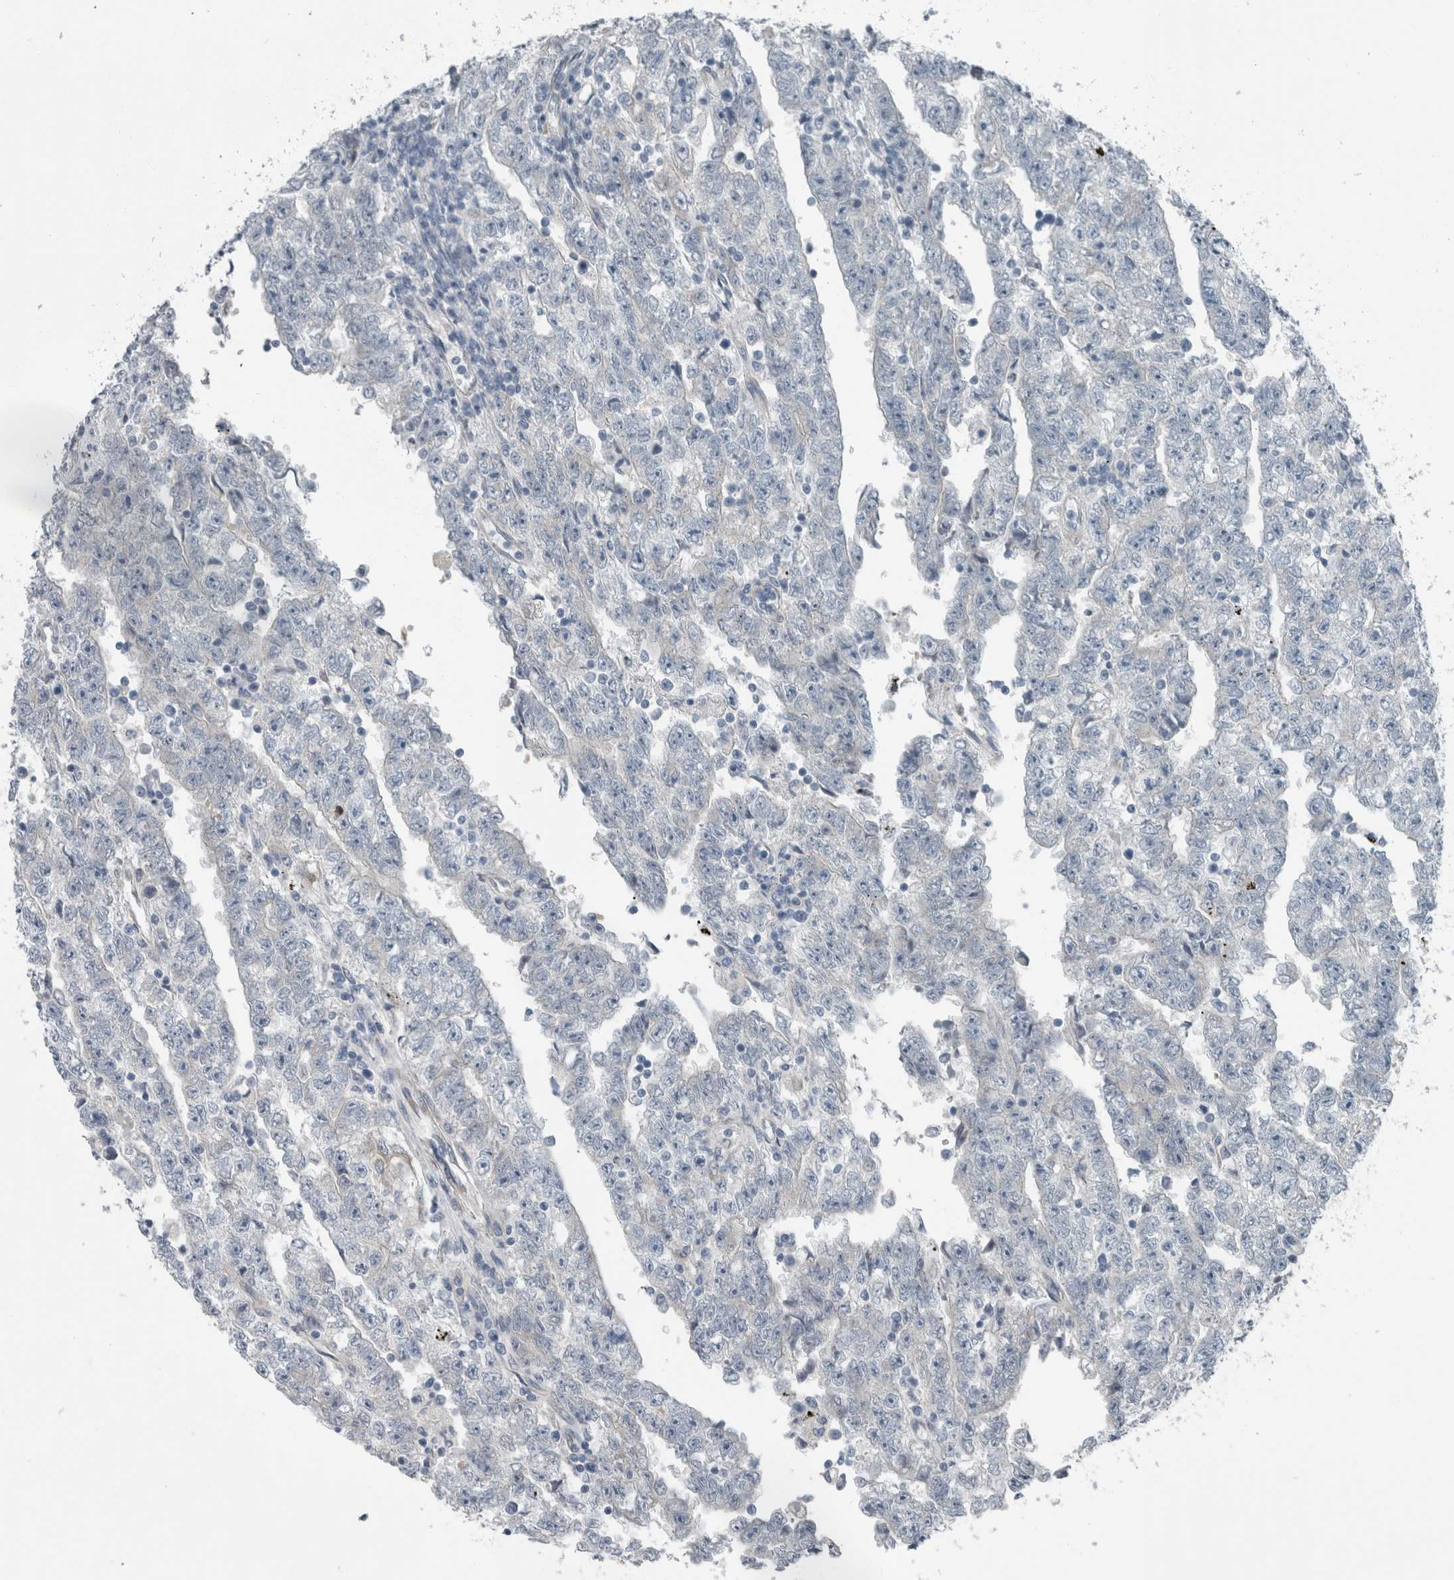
{"staining": {"intensity": "negative", "quantity": "none", "location": "none"}, "tissue": "testis cancer", "cell_type": "Tumor cells", "image_type": "cancer", "snomed": [{"axis": "morphology", "description": "Carcinoma, Embryonal, NOS"}, {"axis": "topography", "description": "Testis"}], "caption": "An image of human testis embryonal carcinoma is negative for staining in tumor cells.", "gene": "SH3GL2", "patient": {"sex": "male", "age": 25}}